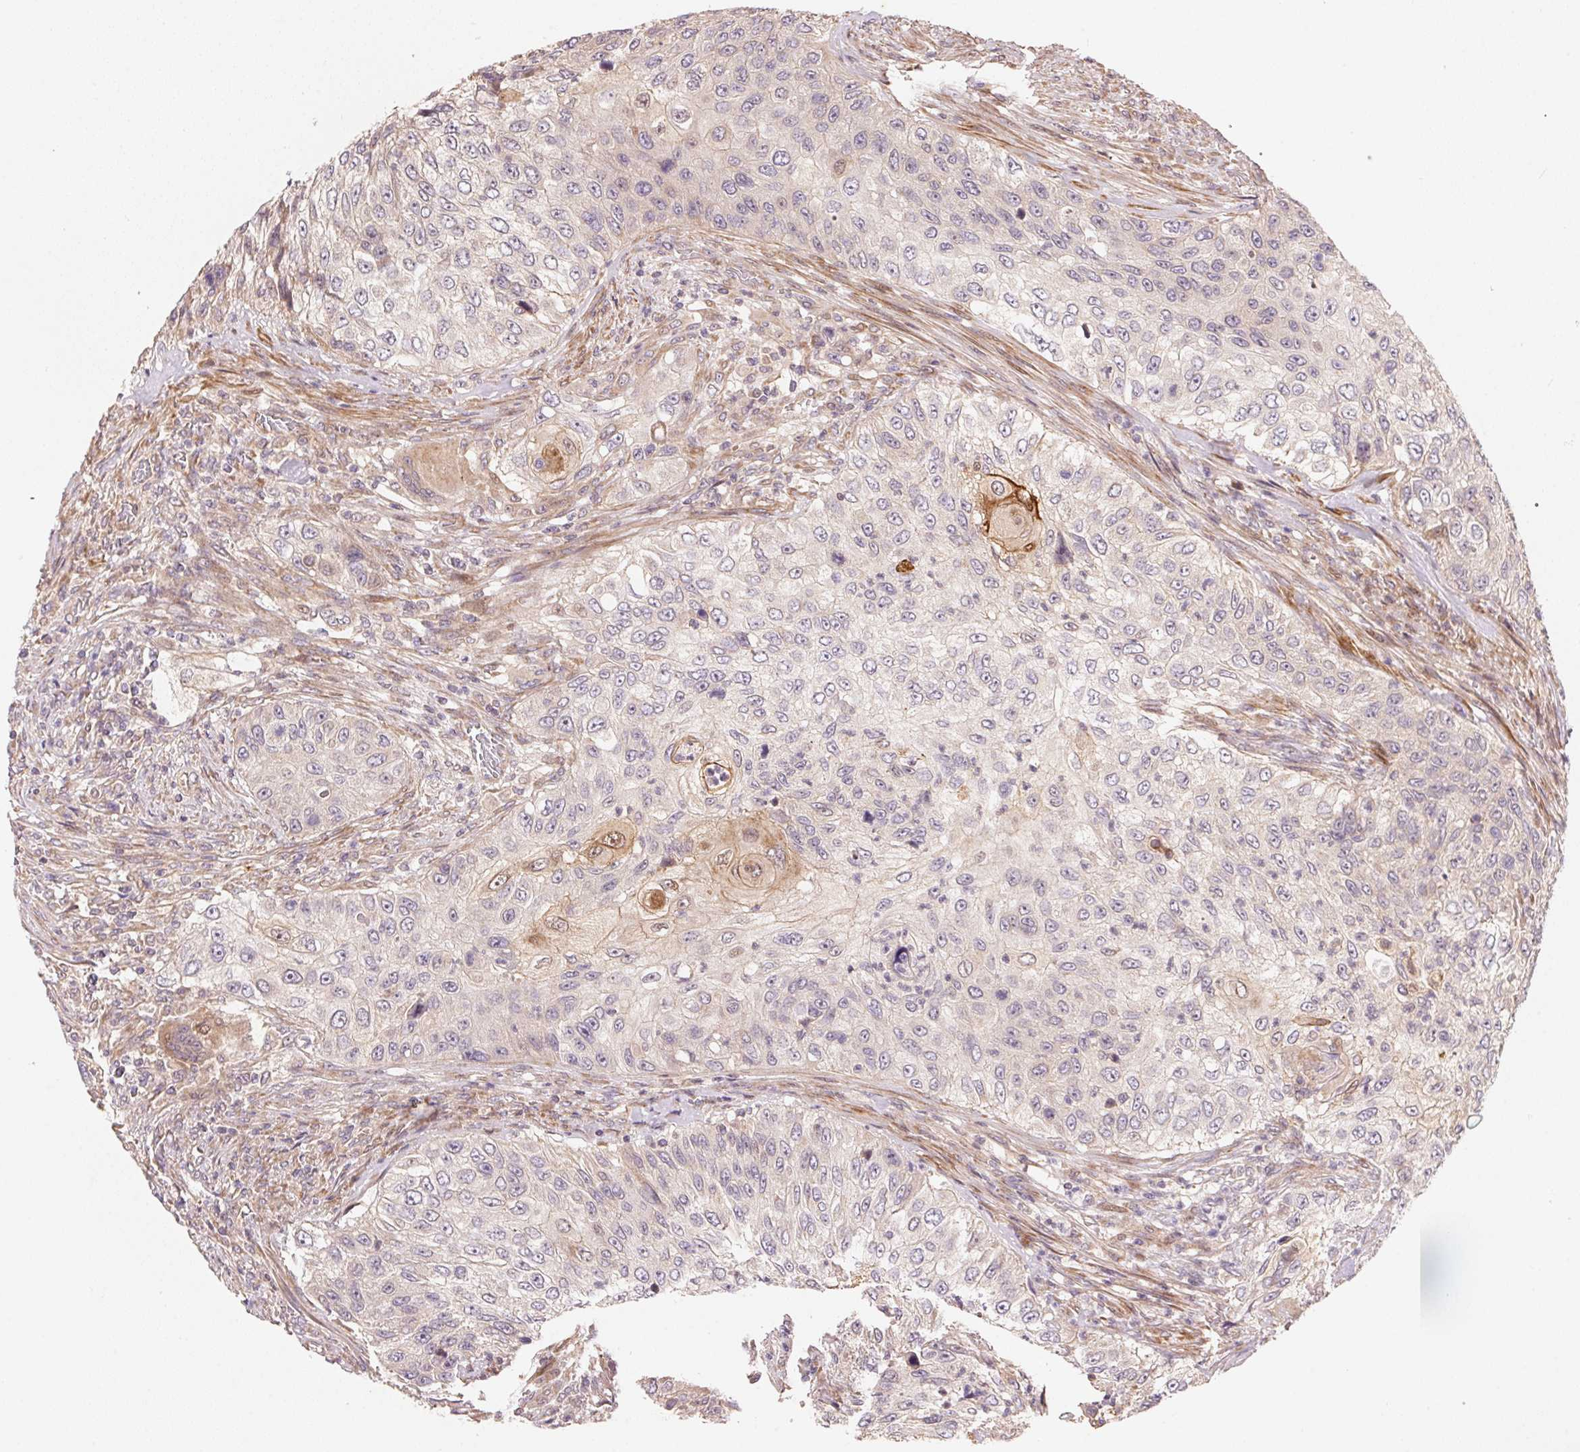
{"staining": {"intensity": "weak", "quantity": "<25%", "location": "cytoplasmic/membranous"}, "tissue": "urothelial cancer", "cell_type": "Tumor cells", "image_type": "cancer", "snomed": [{"axis": "morphology", "description": "Urothelial carcinoma, High grade"}, {"axis": "topography", "description": "Urinary bladder"}], "caption": "This is an IHC micrograph of human urothelial carcinoma (high-grade). There is no staining in tumor cells.", "gene": "TNIP2", "patient": {"sex": "female", "age": 60}}